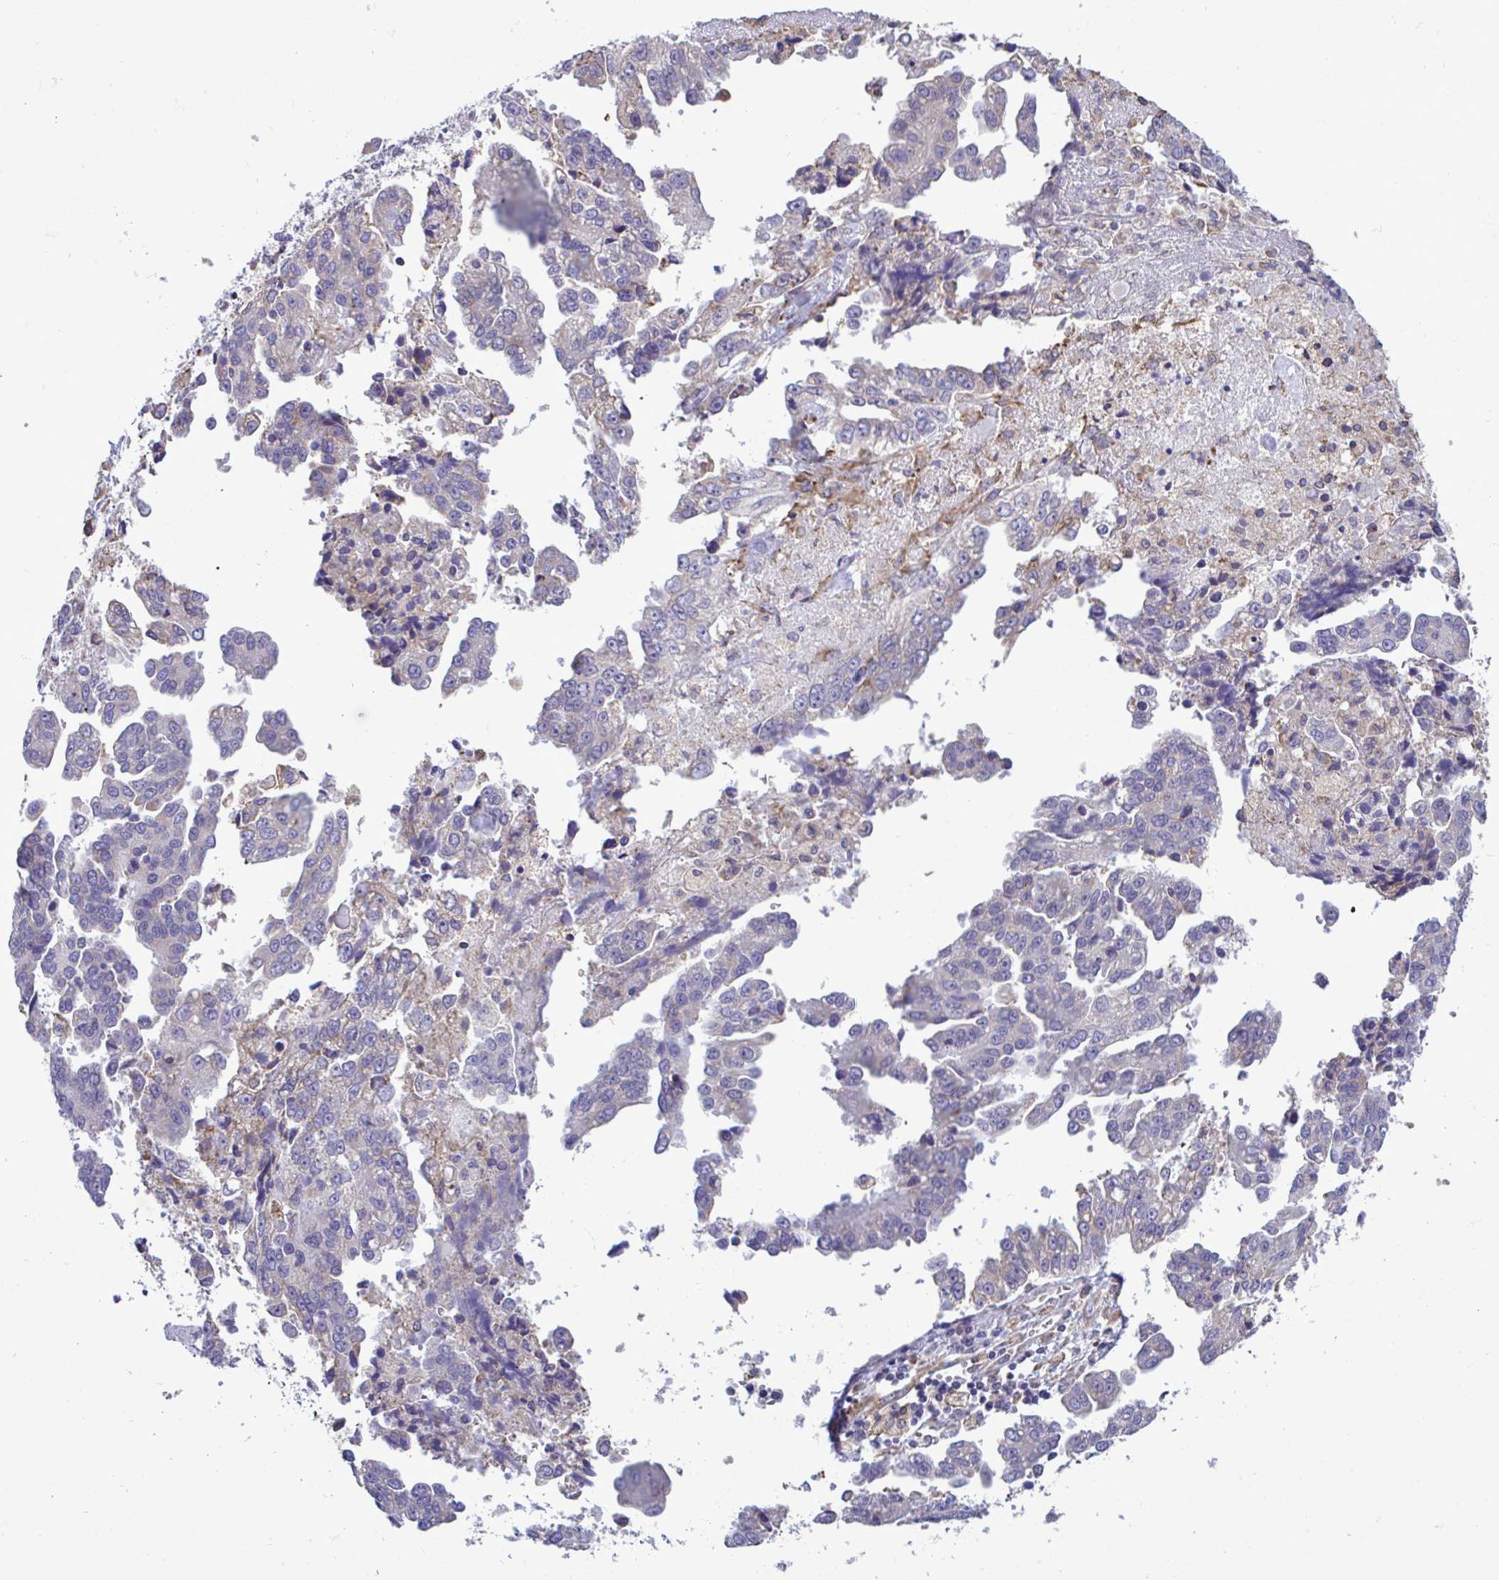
{"staining": {"intensity": "negative", "quantity": "none", "location": "none"}, "tissue": "ovarian cancer", "cell_type": "Tumor cells", "image_type": "cancer", "snomed": [{"axis": "morphology", "description": "Cystadenocarcinoma, serous, NOS"}, {"axis": "topography", "description": "Ovary"}], "caption": "High magnification brightfield microscopy of ovarian serous cystadenocarcinoma stained with DAB (brown) and counterstained with hematoxylin (blue): tumor cells show no significant expression.", "gene": "PIGK", "patient": {"sex": "female", "age": 75}}